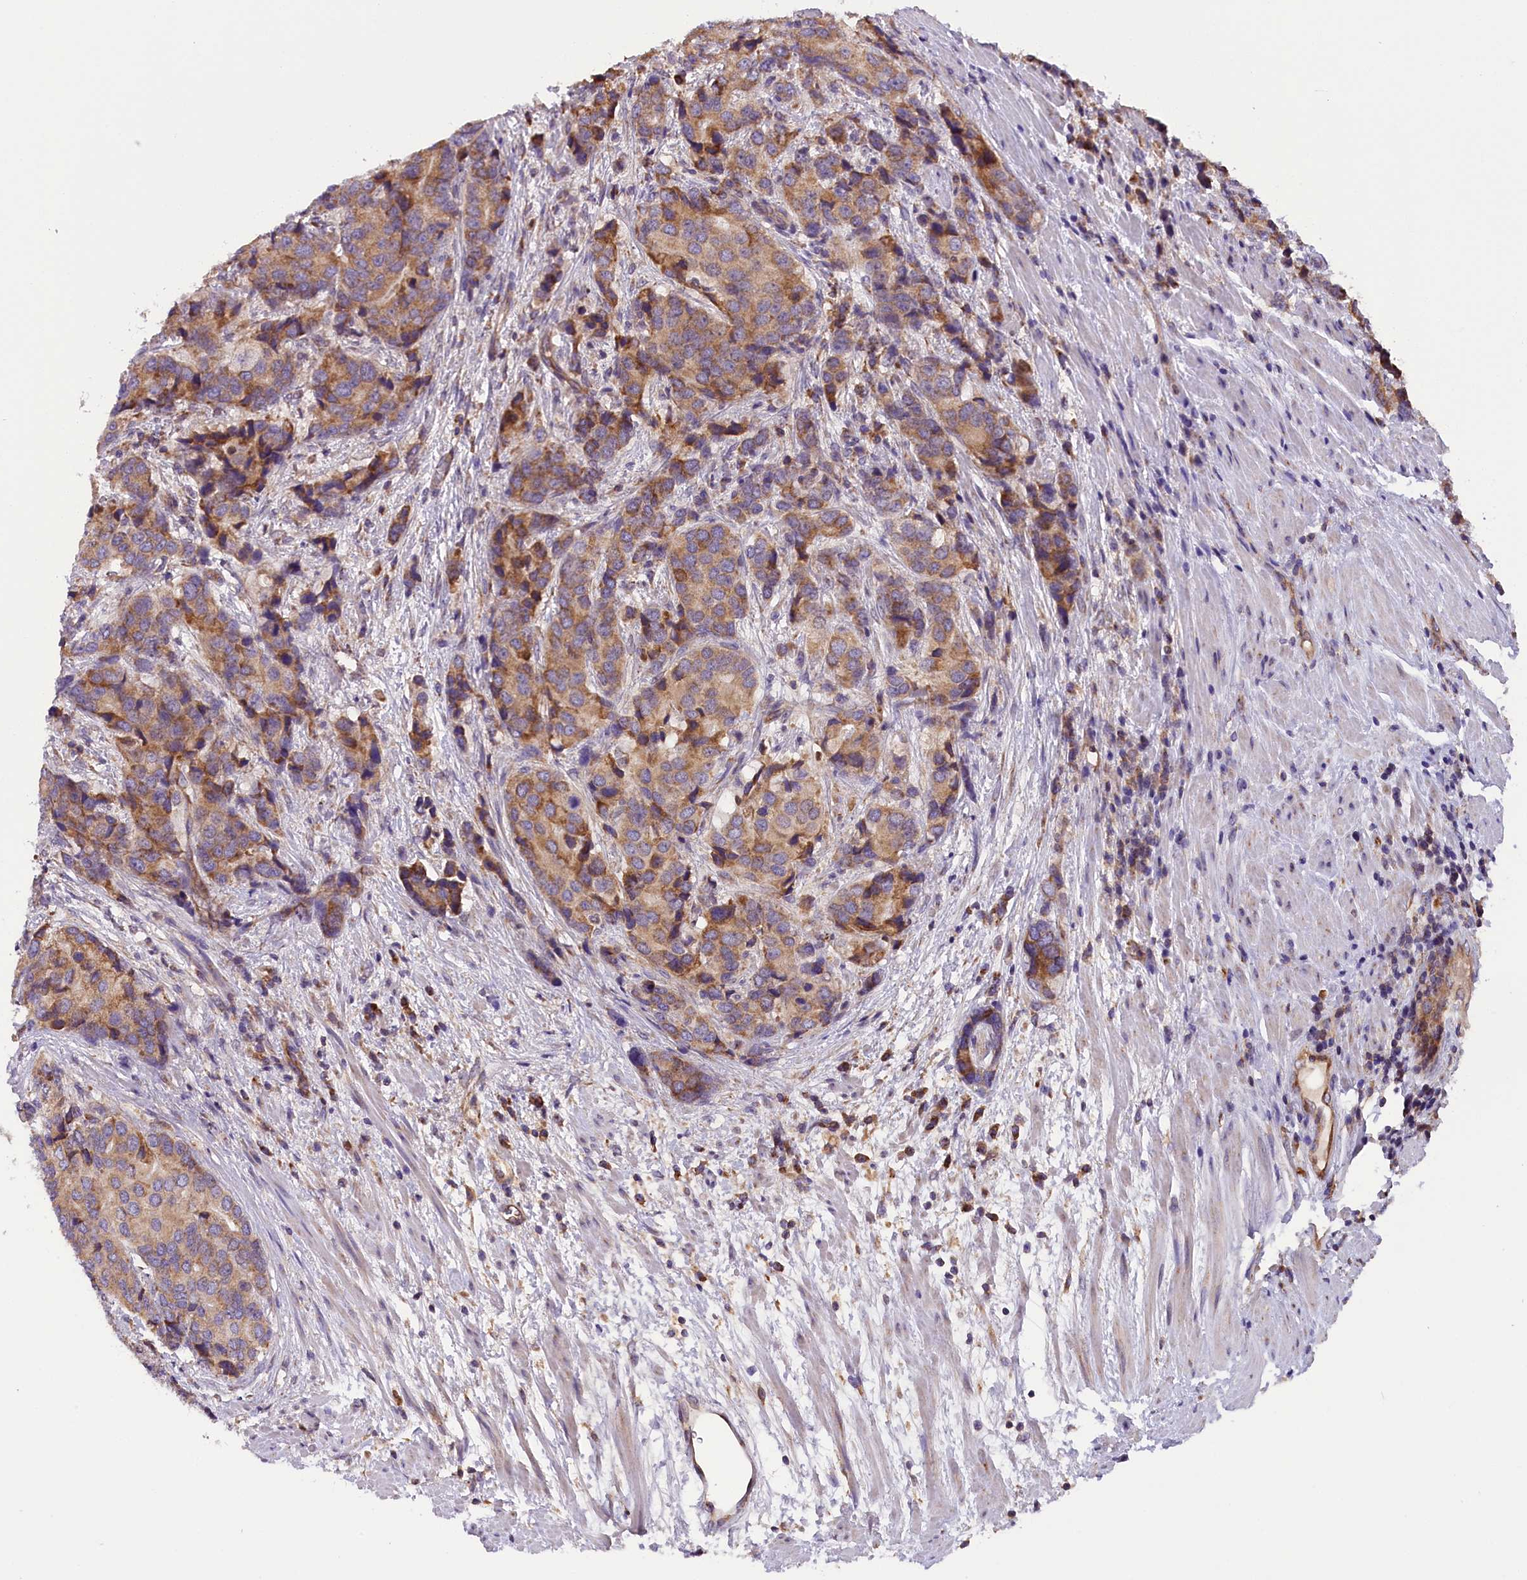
{"staining": {"intensity": "moderate", "quantity": "25%-75%", "location": "cytoplasmic/membranous"}, "tissue": "prostate cancer", "cell_type": "Tumor cells", "image_type": "cancer", "snomed": [{"axis": "morphology", "description": "Adenocarcinoma, High grade"}, {"axis": "topography", "description": "Prostate"}], "caption": "A micrograph of prostate cancer (adenocarcinoma (high-grade)) stained for a protein demonstrates moderate cytoplasmic/membranous brown staining in tumor cells. The staining is performed using DAB (3,3'-diaminobenzidine) brown chromogen to label protein expression. The nuclei are counter-stained blue using hematoxylin.", "gene": "DNAJB9", "patient": {"sex": "male", "age": 62}}